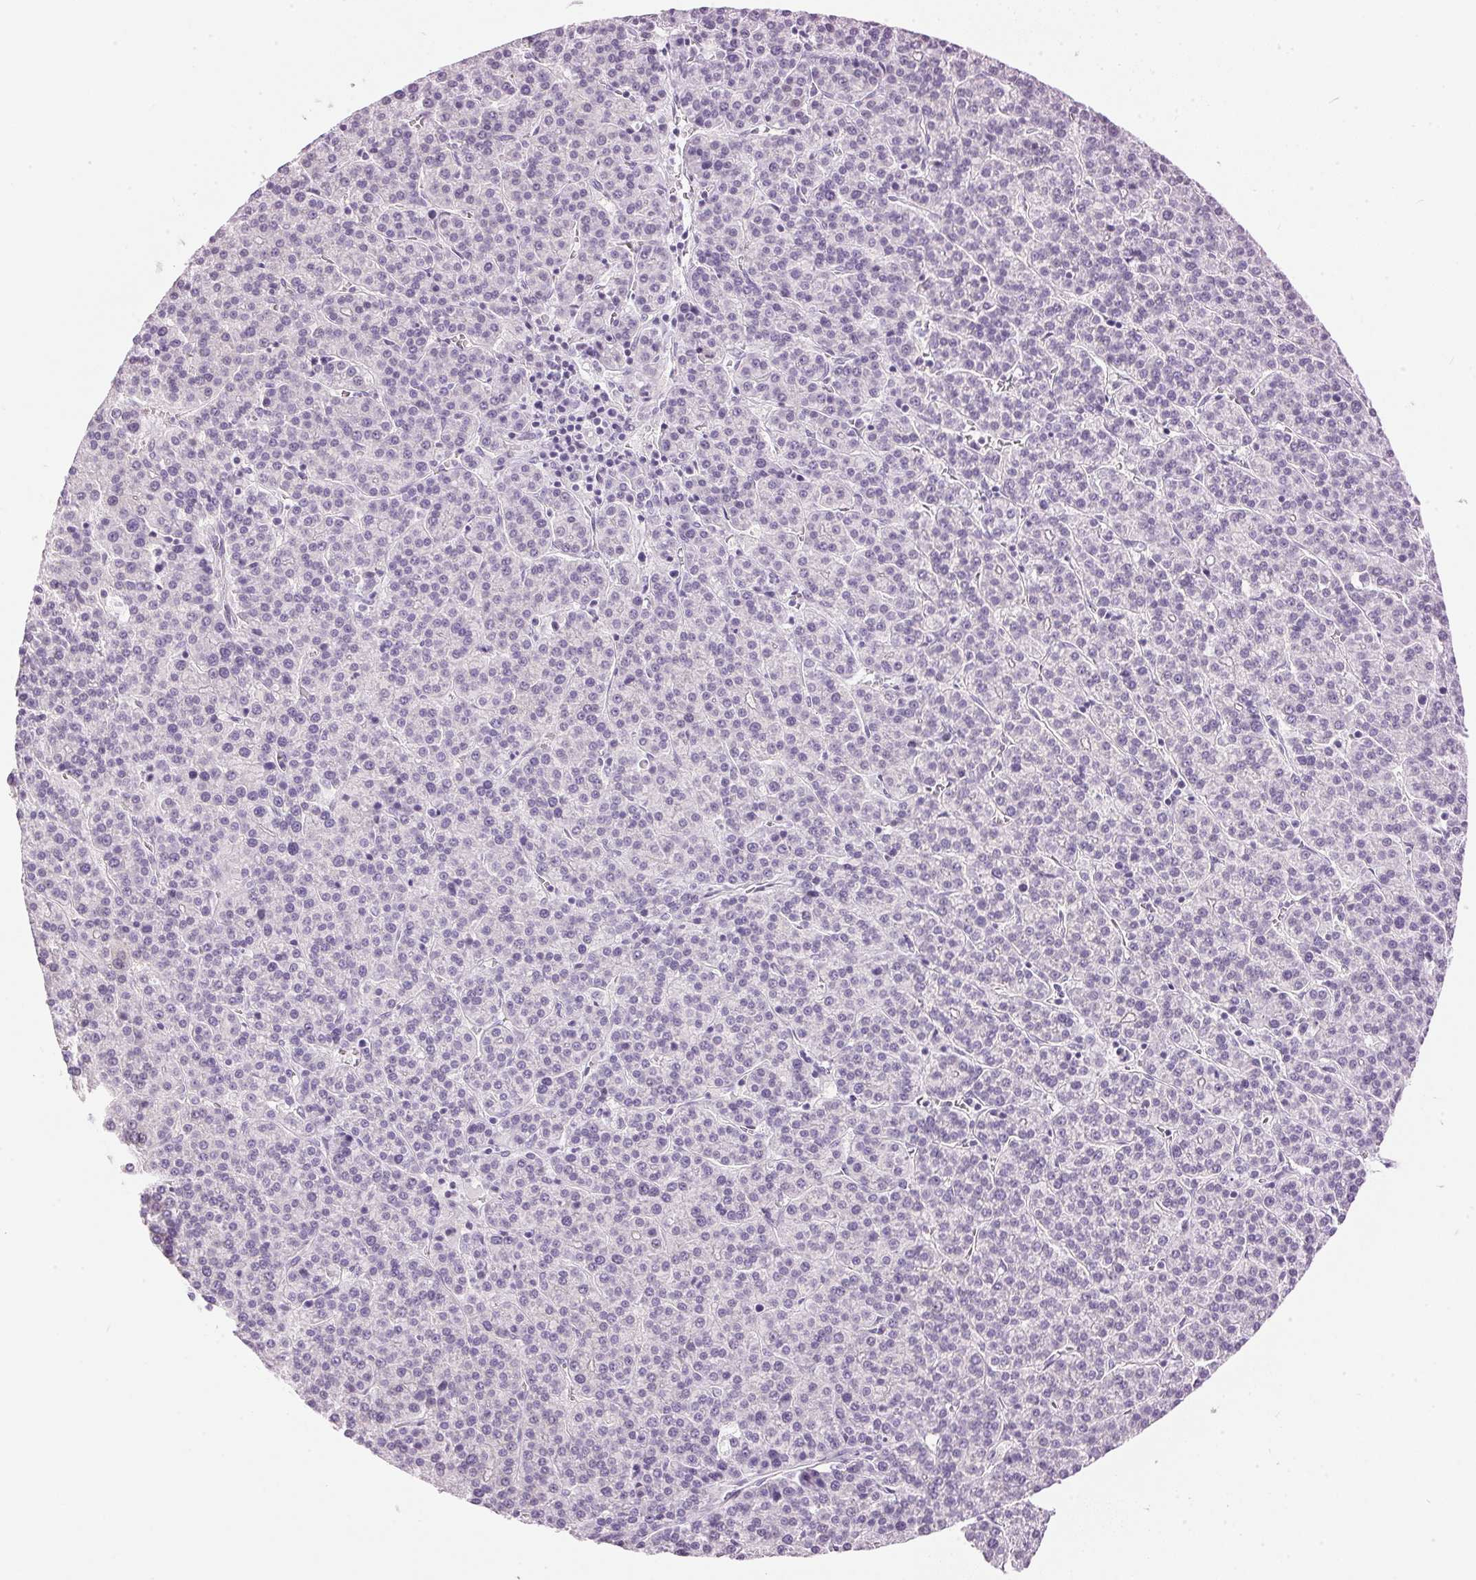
{"staining": {"intensity": "negative", "quantity": "none", "location": "none"}, "tissue": "liver cancer", "cell_type": "Tumor cells", "image_type": "cancer", "snomed": [{"axis": "morphology", "description": "Carcinoma, Hepatocellular, NOS"}, {"axis": "topography", "description": "Liver"}], "caption": "A histopathology image of human hepatocellular carcinoma (liver) is negative for staining in tumor cells.", "gene": "SP7", "patient": {"sex": "female", "age": 58}}